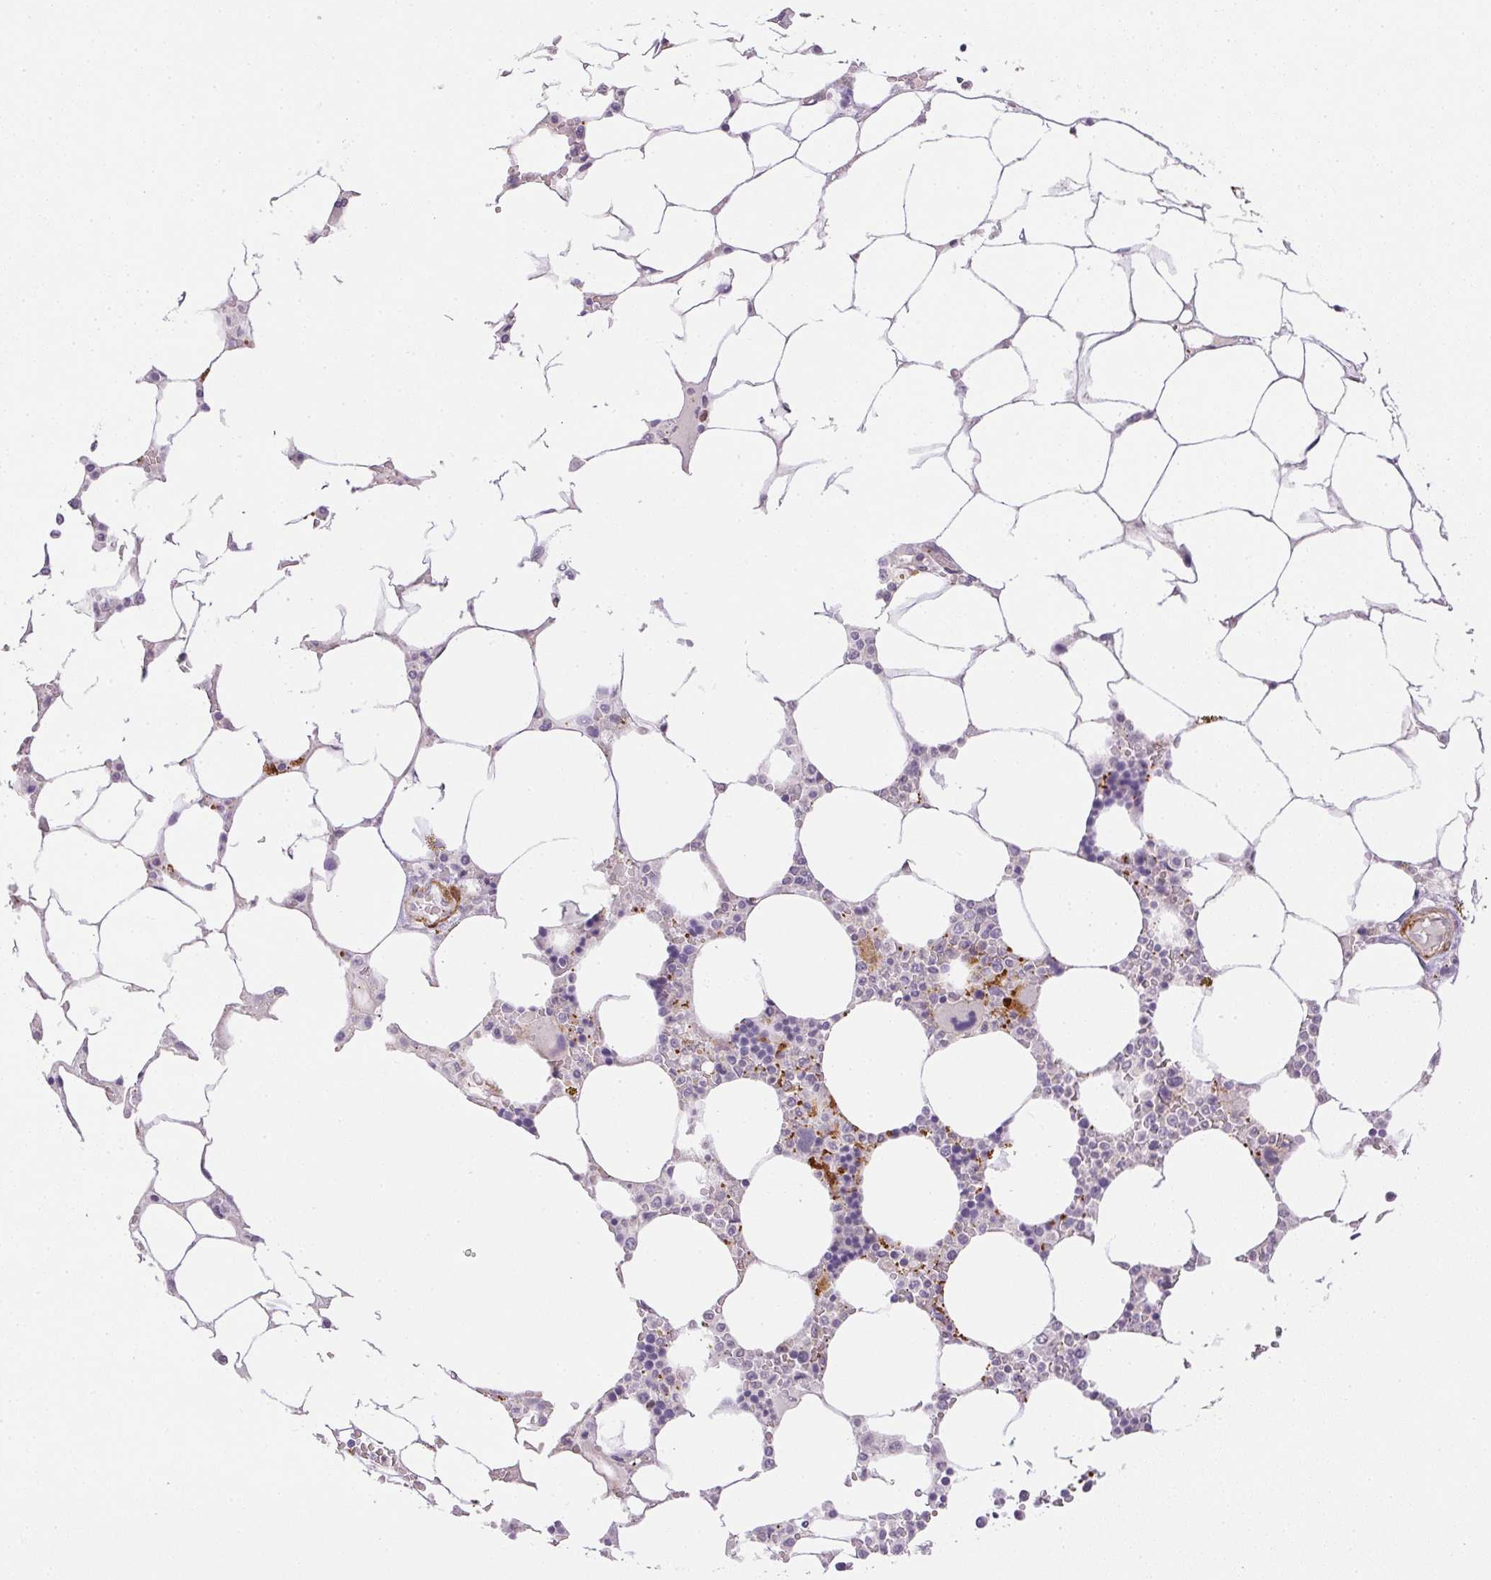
{"staining": {"intensity": "negative", "quantity": "none", "location": "none"}, "tissue": "bone marrow", "cell_type": "Hematopoietic cells", "image_type": "normal", "snomed": [{"axis": "morphology", "description": "Normal tissue, NOS"}, {"axis": "topography", "description": "Bone marrow"}], "caption": "This micrograph is of unremarkable bone marrow stained with IHC to label a protein in brown with the nuclei are counter-stained blue. There is no staining in hematopoietic cells. Nuclei are stained in blue.", "gene": "PRL", "patient": {"sex": "male", "age": 64}}